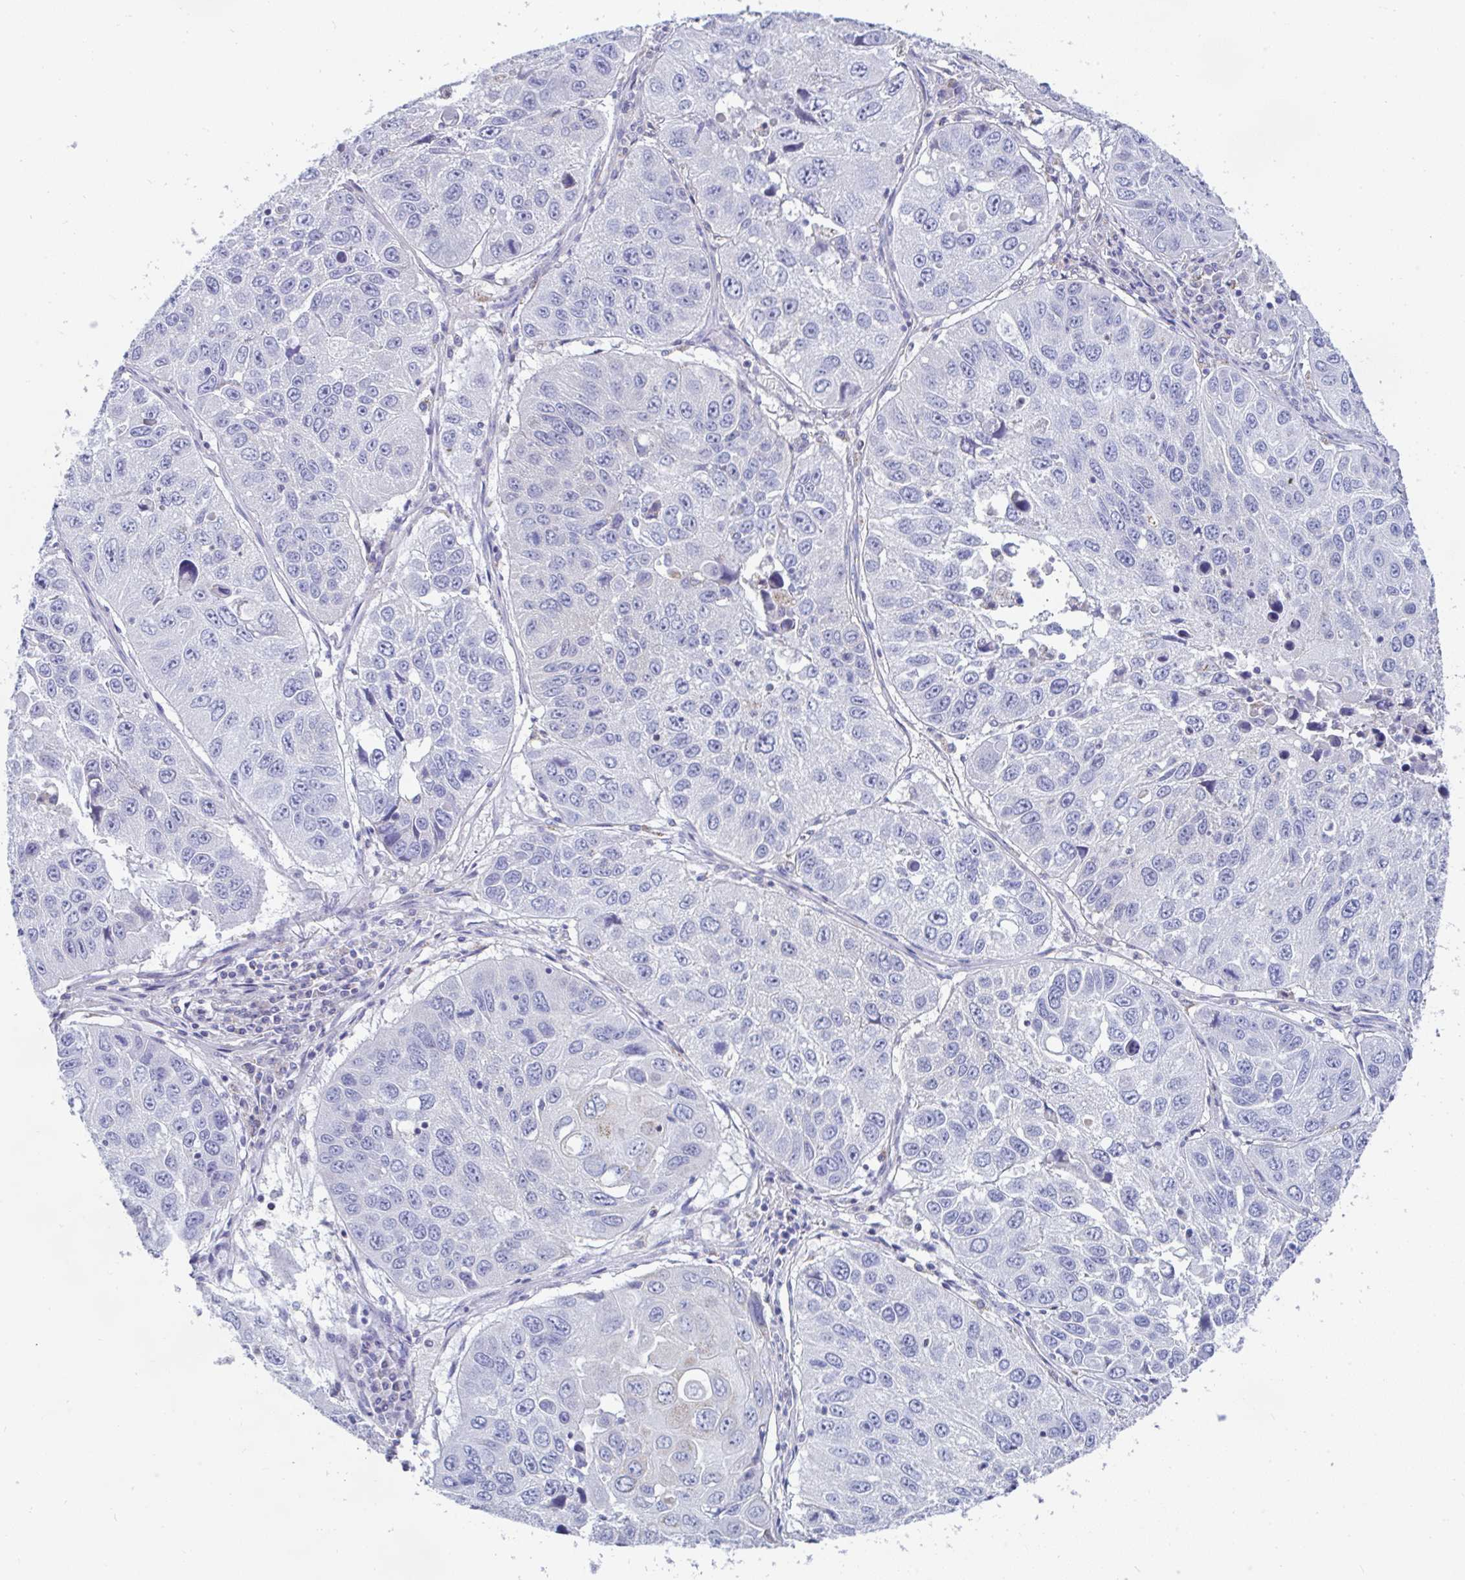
{"staining": {"intensity": "negative", "quantity": "none", "location": "none"}, "tissue": "lung cancer", "cell_type": "Tumor cells", "image_type": "cancer", "snomed": [{"axis": "morphology", "description": "Squamous cell carcinoma, NOS"}, {"axis": "topography", "description": "Lung"}], "caption": "DAB (3,3'-diaminobenzidine) immunohistochemical staining of human lung cancer reveals no significant positivity in tumor cells.", "gene": "MGAM2", "patient": {"sex": "female", "age": 61}}